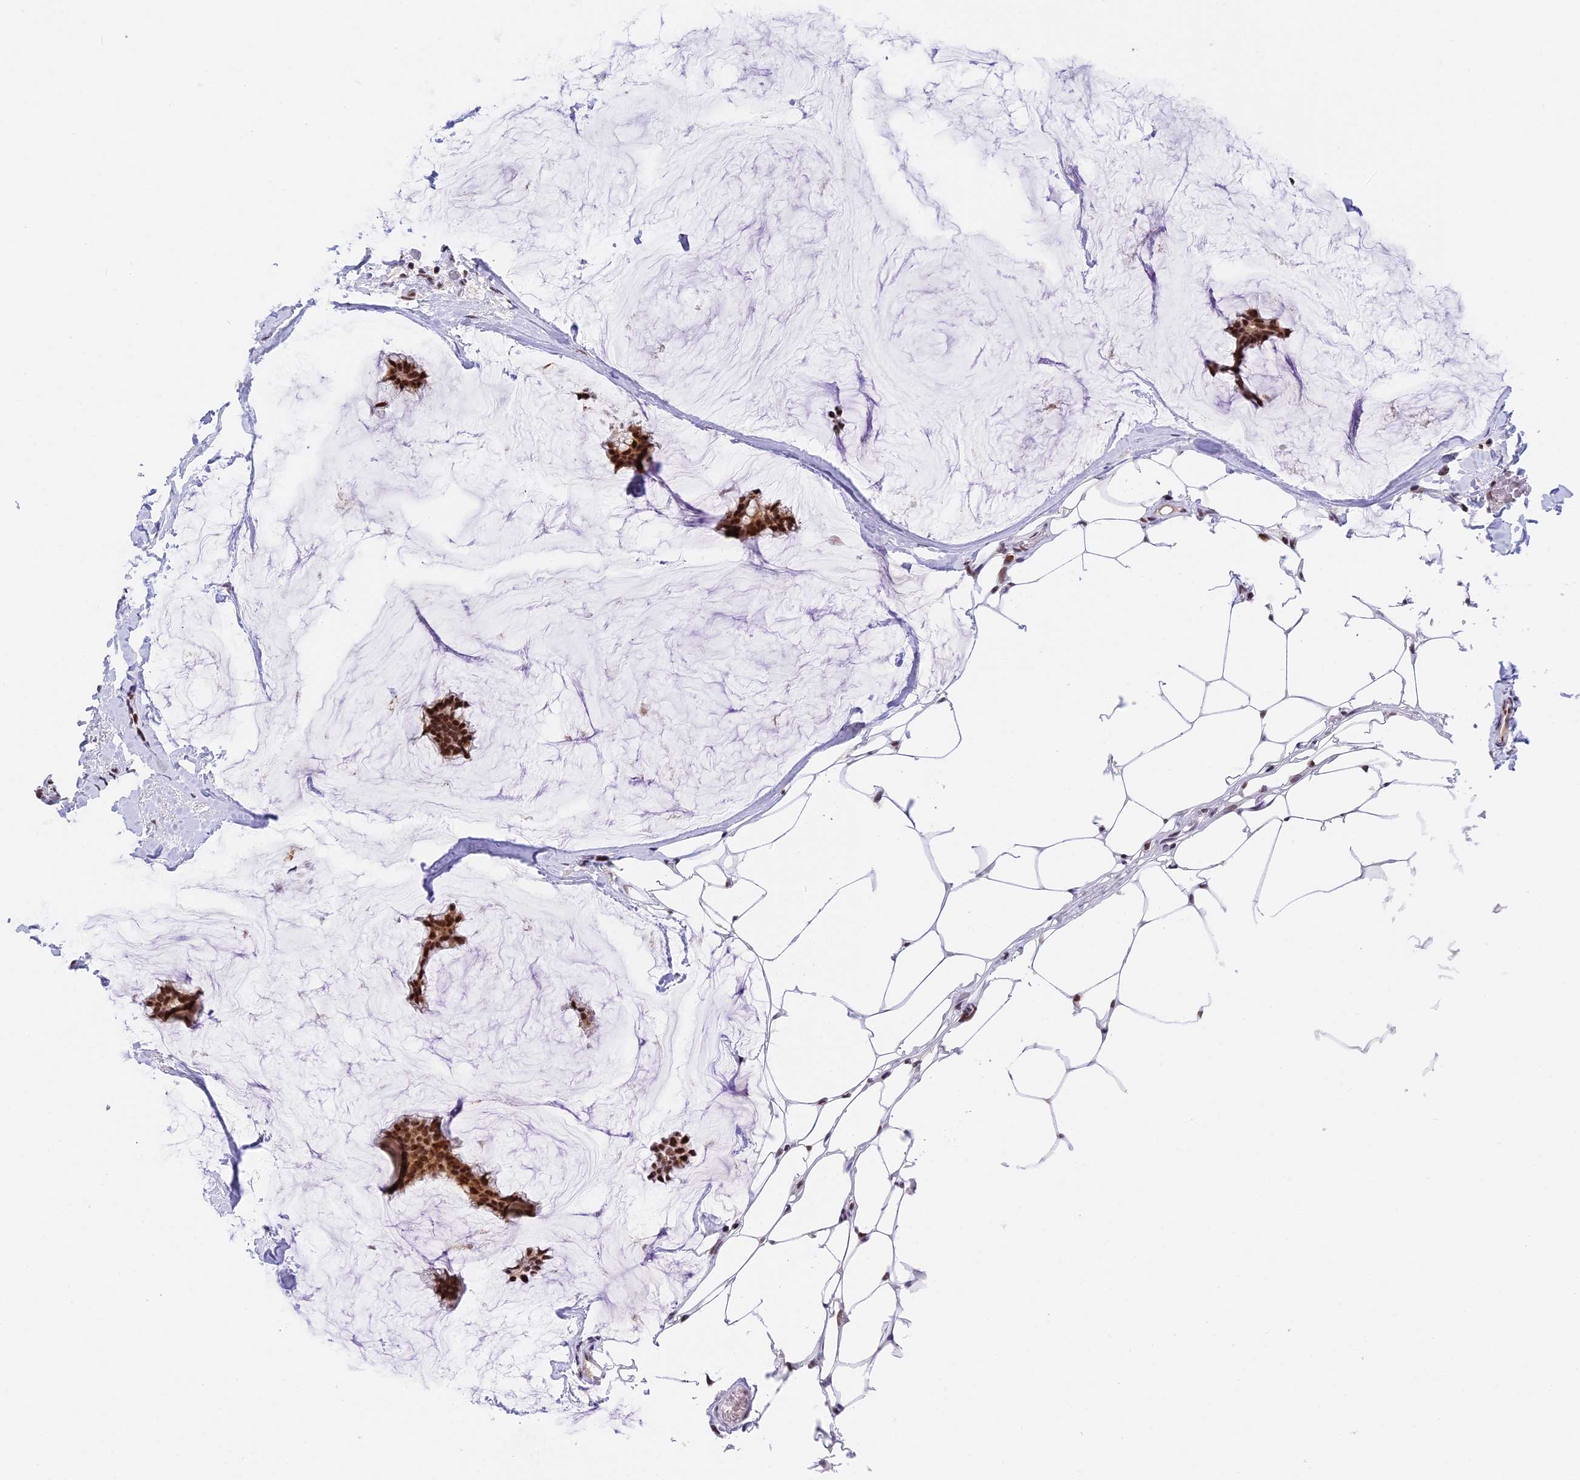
{"staining": {"intensity": "strong", "quantity": ">75%", "location": "nuclear"}, "tissue": "breast cancer", "cell_type": "Tumor cells", "image_type": "cancer", "snomed": [{"axis": "morphology", "description": "Duct carcinoma"}, {"axis": "topography", "description": "Breast"}], "caption": "The immunohistochemical stain labels strong nuclear expression in tumor cells of breast infiltrating ductal carcinoma tissue.", "gene": "SBNO1", "patient": {"sex": "female", "age": 93}}